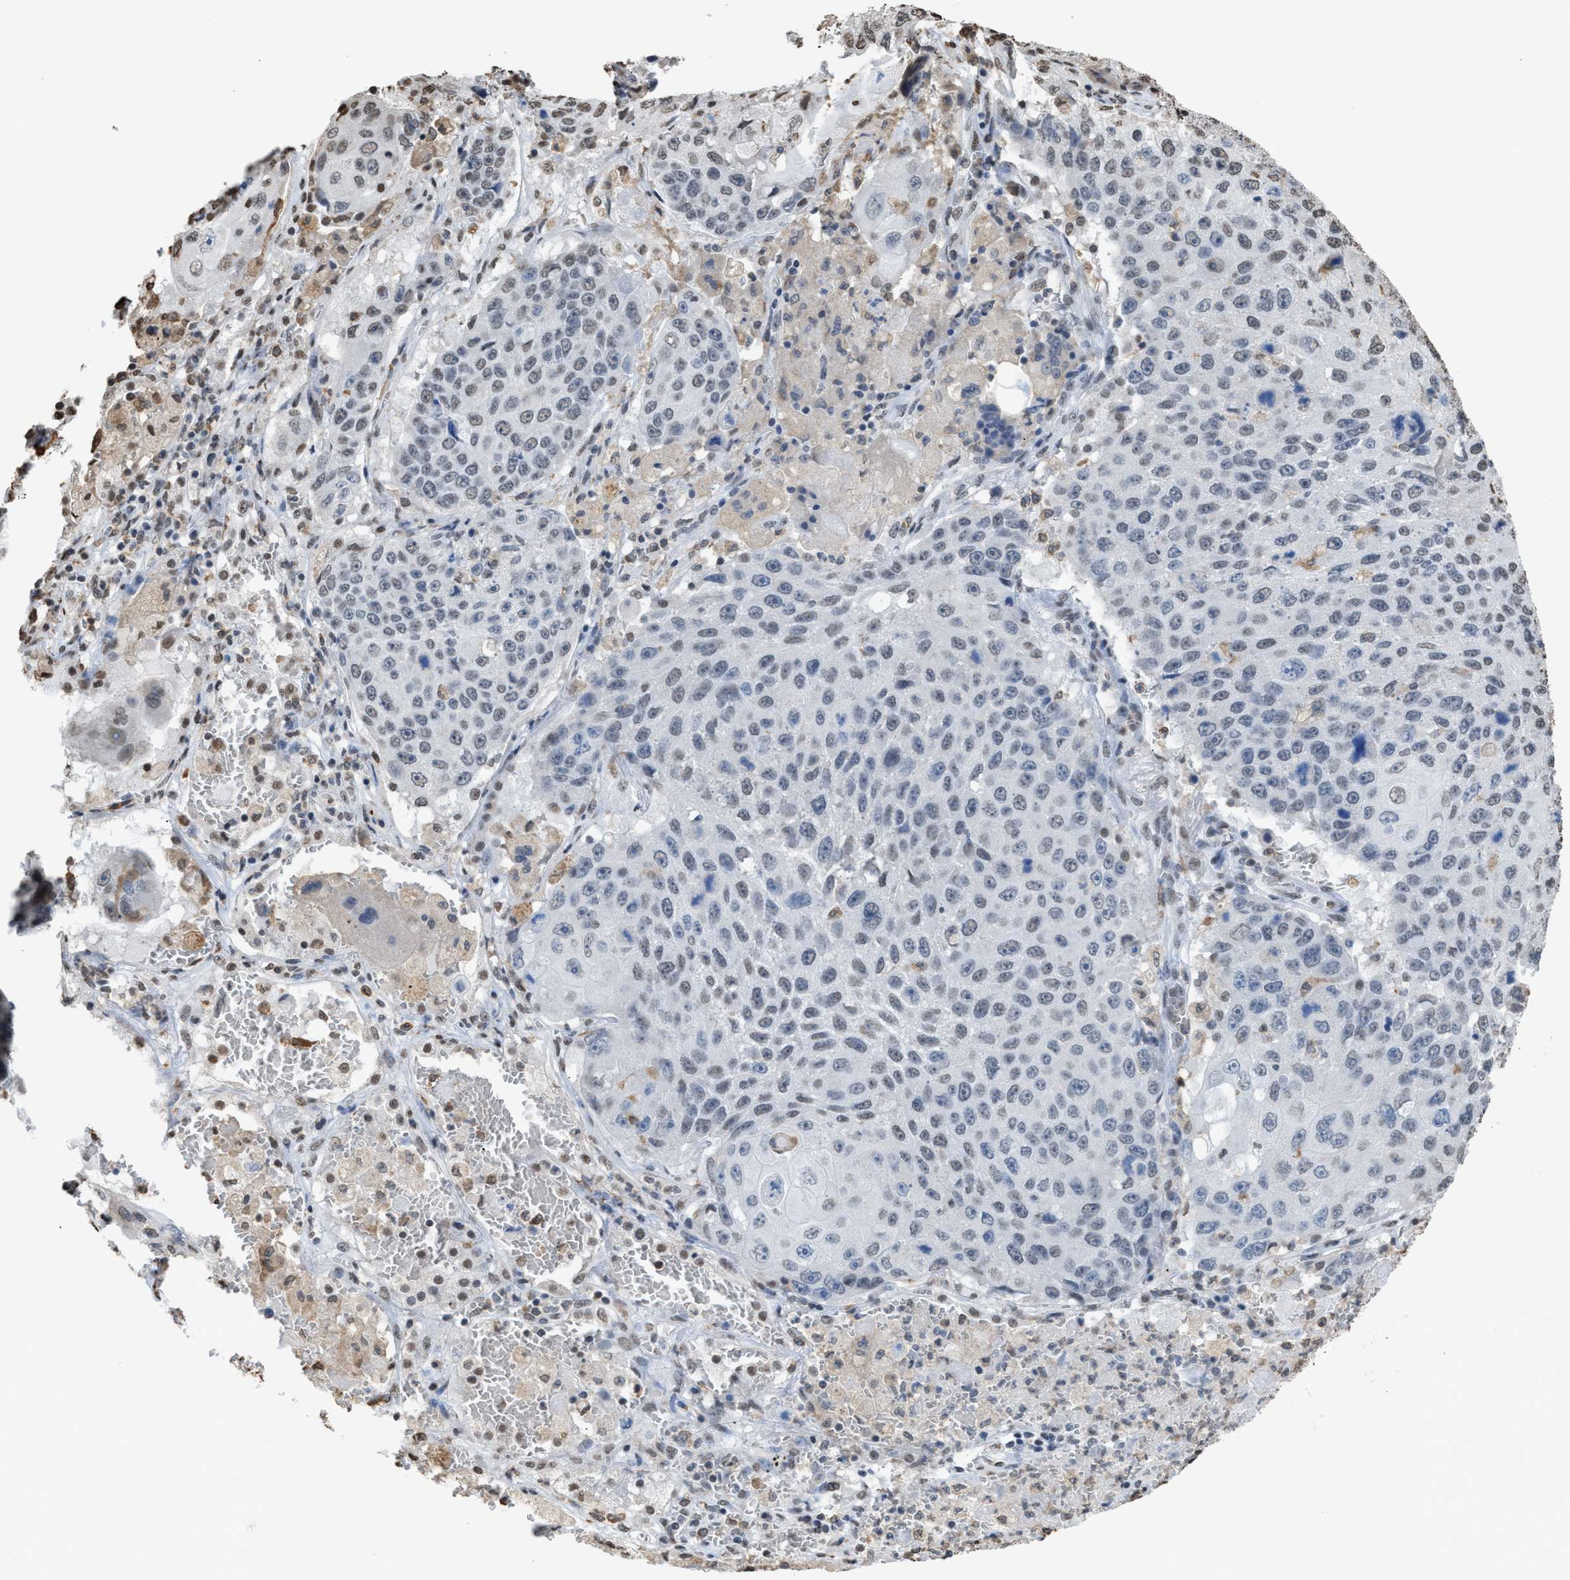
{"staining": {"intensity": "weak", "quantity": "<25%", "location": "nuclear"}, "tissue": "lung cancer", "cell_type": "Tumor cells", "image_type": "cancer", "snomed": [{"axis": "morphology", "description": "Squamous cell carcinoma, NOS"}, {"axis": "topography", "description": "Lung"}], "caption": "There is no significant expression in tumor cells of lung squamous cell carcinoma.", "gene": "NUP88", "patient": {"sex": "male", "age": 61}}